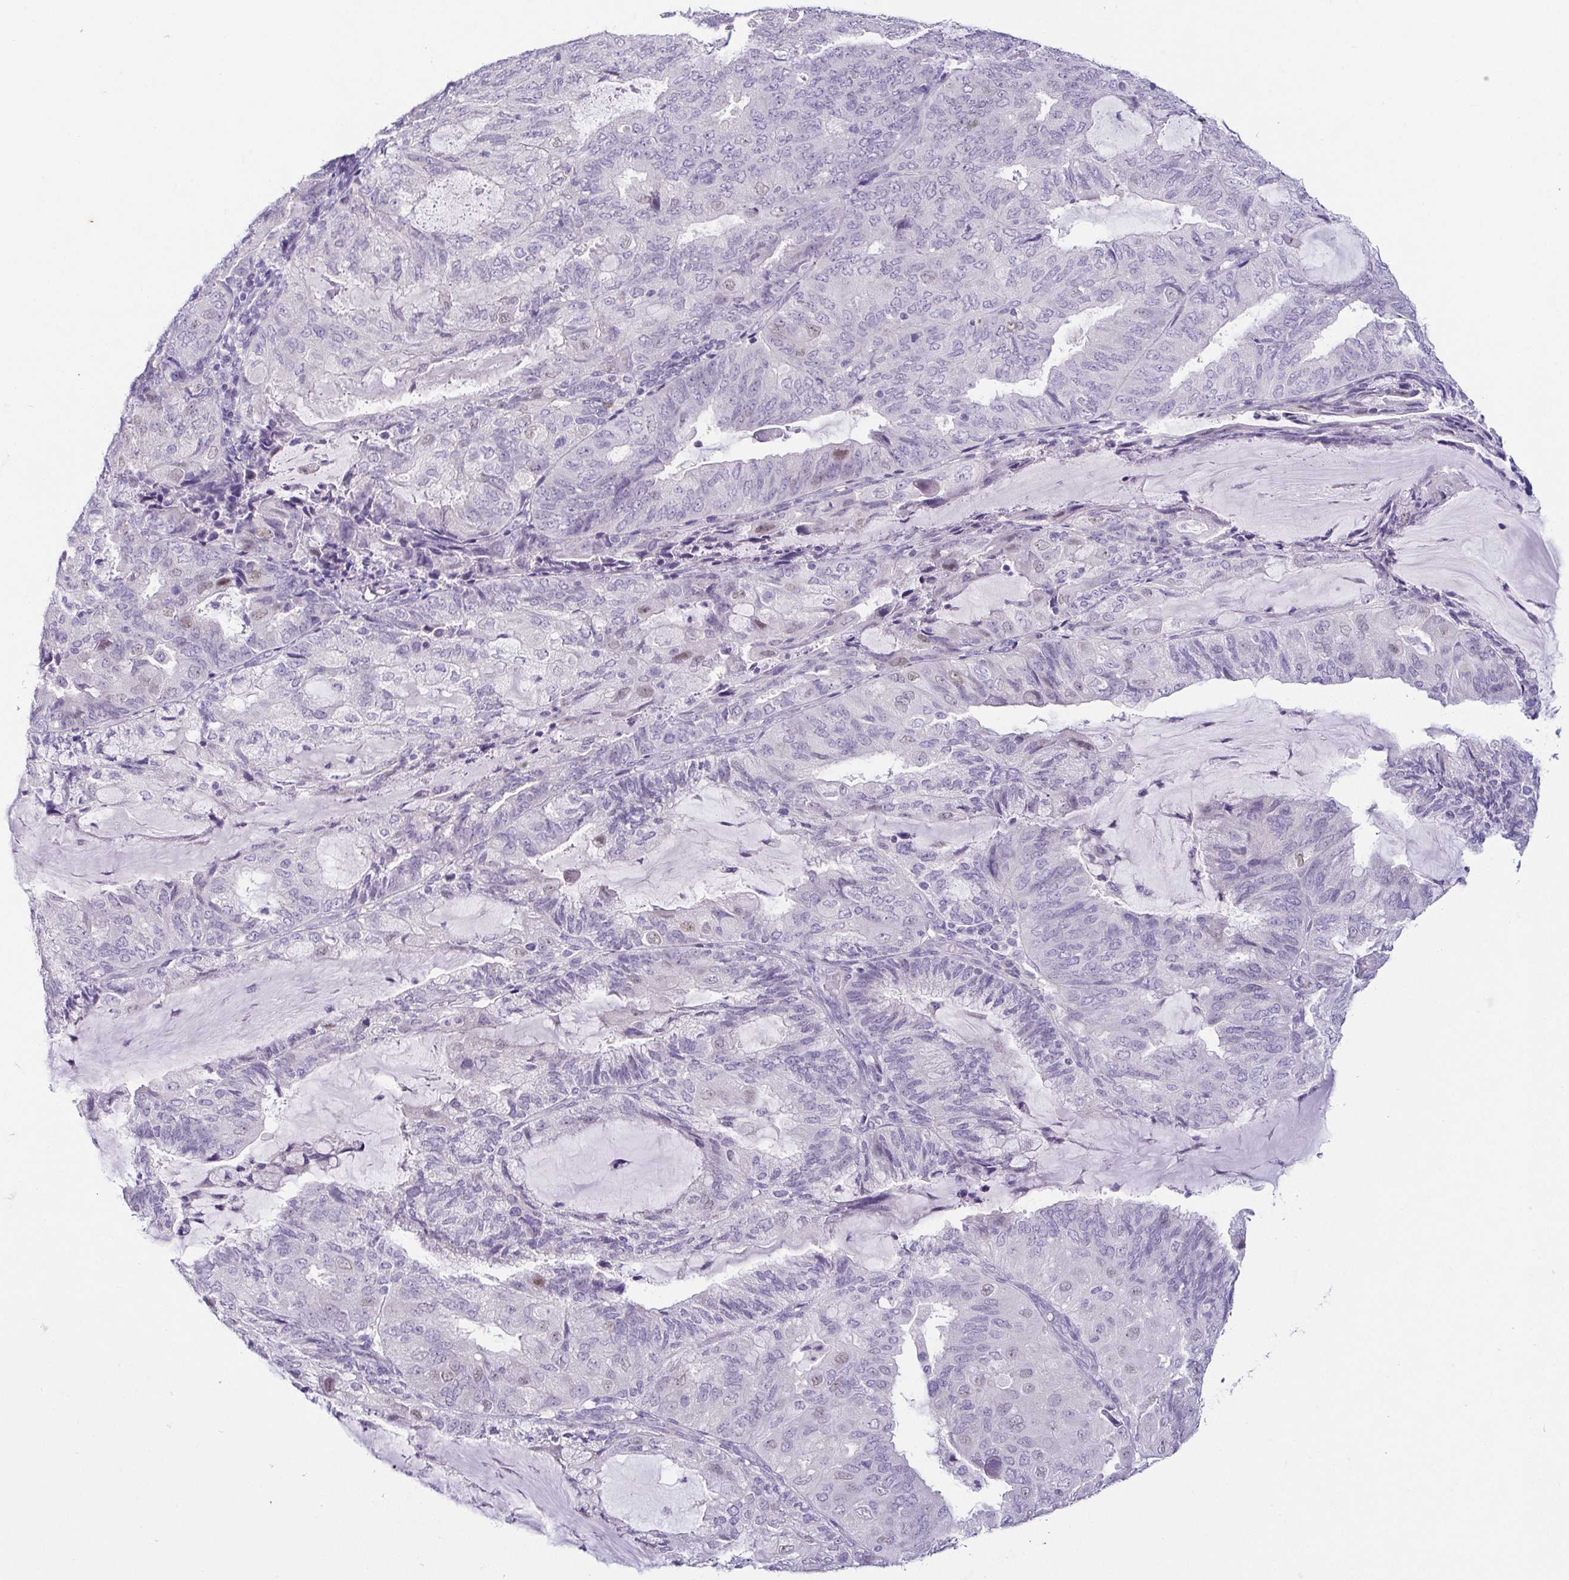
{"staining": {"intensity": "negative", "quantity": "none", "location": "none"}, "tissue": "endometrial cancer", "cell_type": "Tumor cells", "image_type": "cancer", "snomed": [{"axis": "morphology", "description": "Adenocarcinoma, NOS"}, {"axis": "topography", "description": "Endometrium"}], "caption": "IHC image of human endometrial cancer (adenocarcinoma) stained for a protein (brown), which displays no staining in tumor cells. The staining is performed using DAB brown chromogen with nuclei counter-stained in using hematoxylin.", "gene": "TP73", "patient": {"sex": "female", "age": 81}}